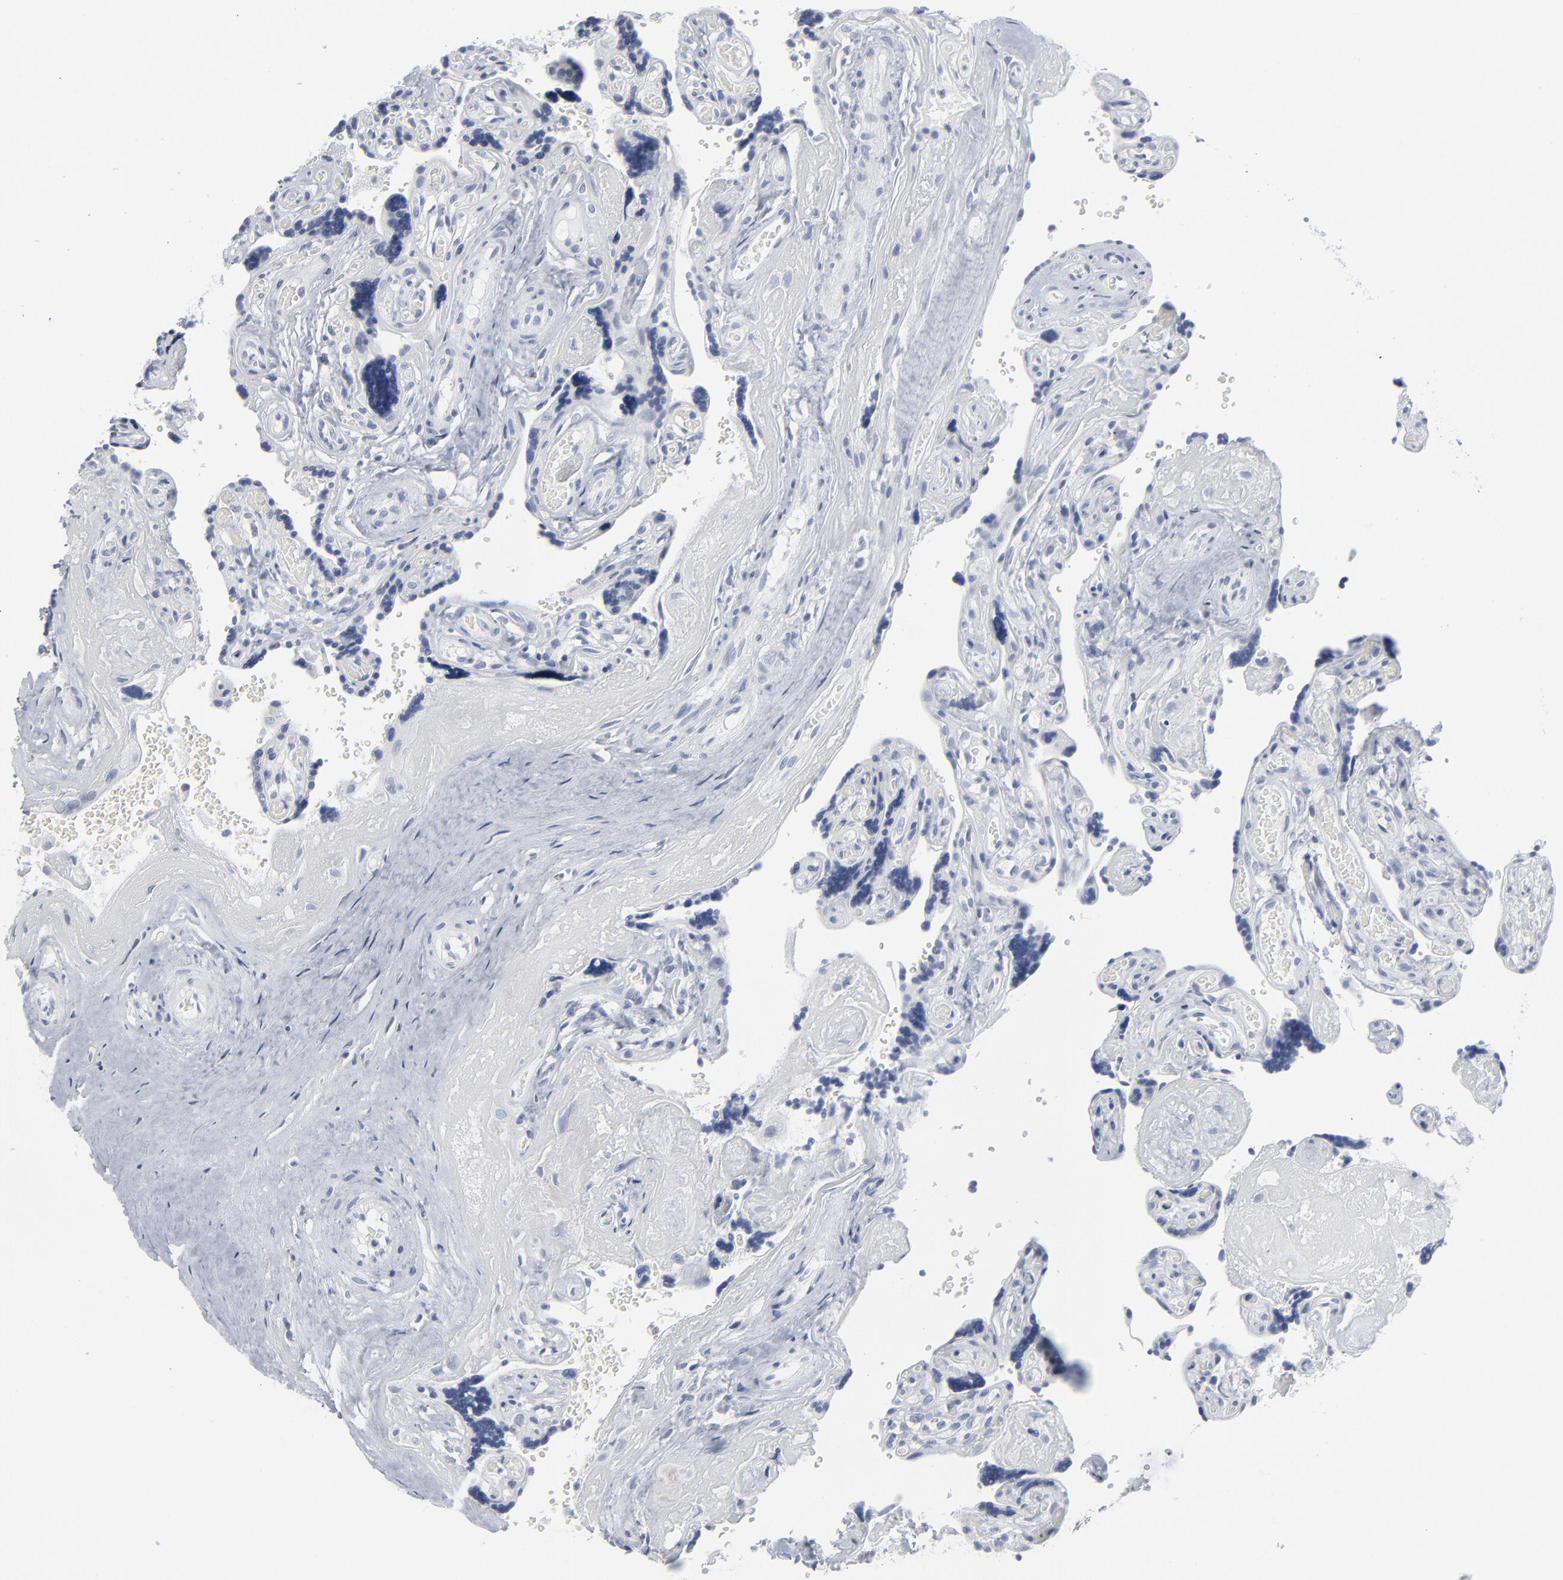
{"staining": {"intensity": "negative", "quantity": "none", "location": "none"}, "tissue": "placenta", "cell_type": "Trophoblastic cells", "image_type": "normal", "snomed": [{"axis": "morphology", "description": "Normal tissue, NOS"}, {"axis": "topography", "description": "Placenta"}], "caption": "Image shows no significant protein positivity in trophoblastic cells of normal placenta.", "gene": "PAGE1", "patient": {"sex": "female", "age": 30}}